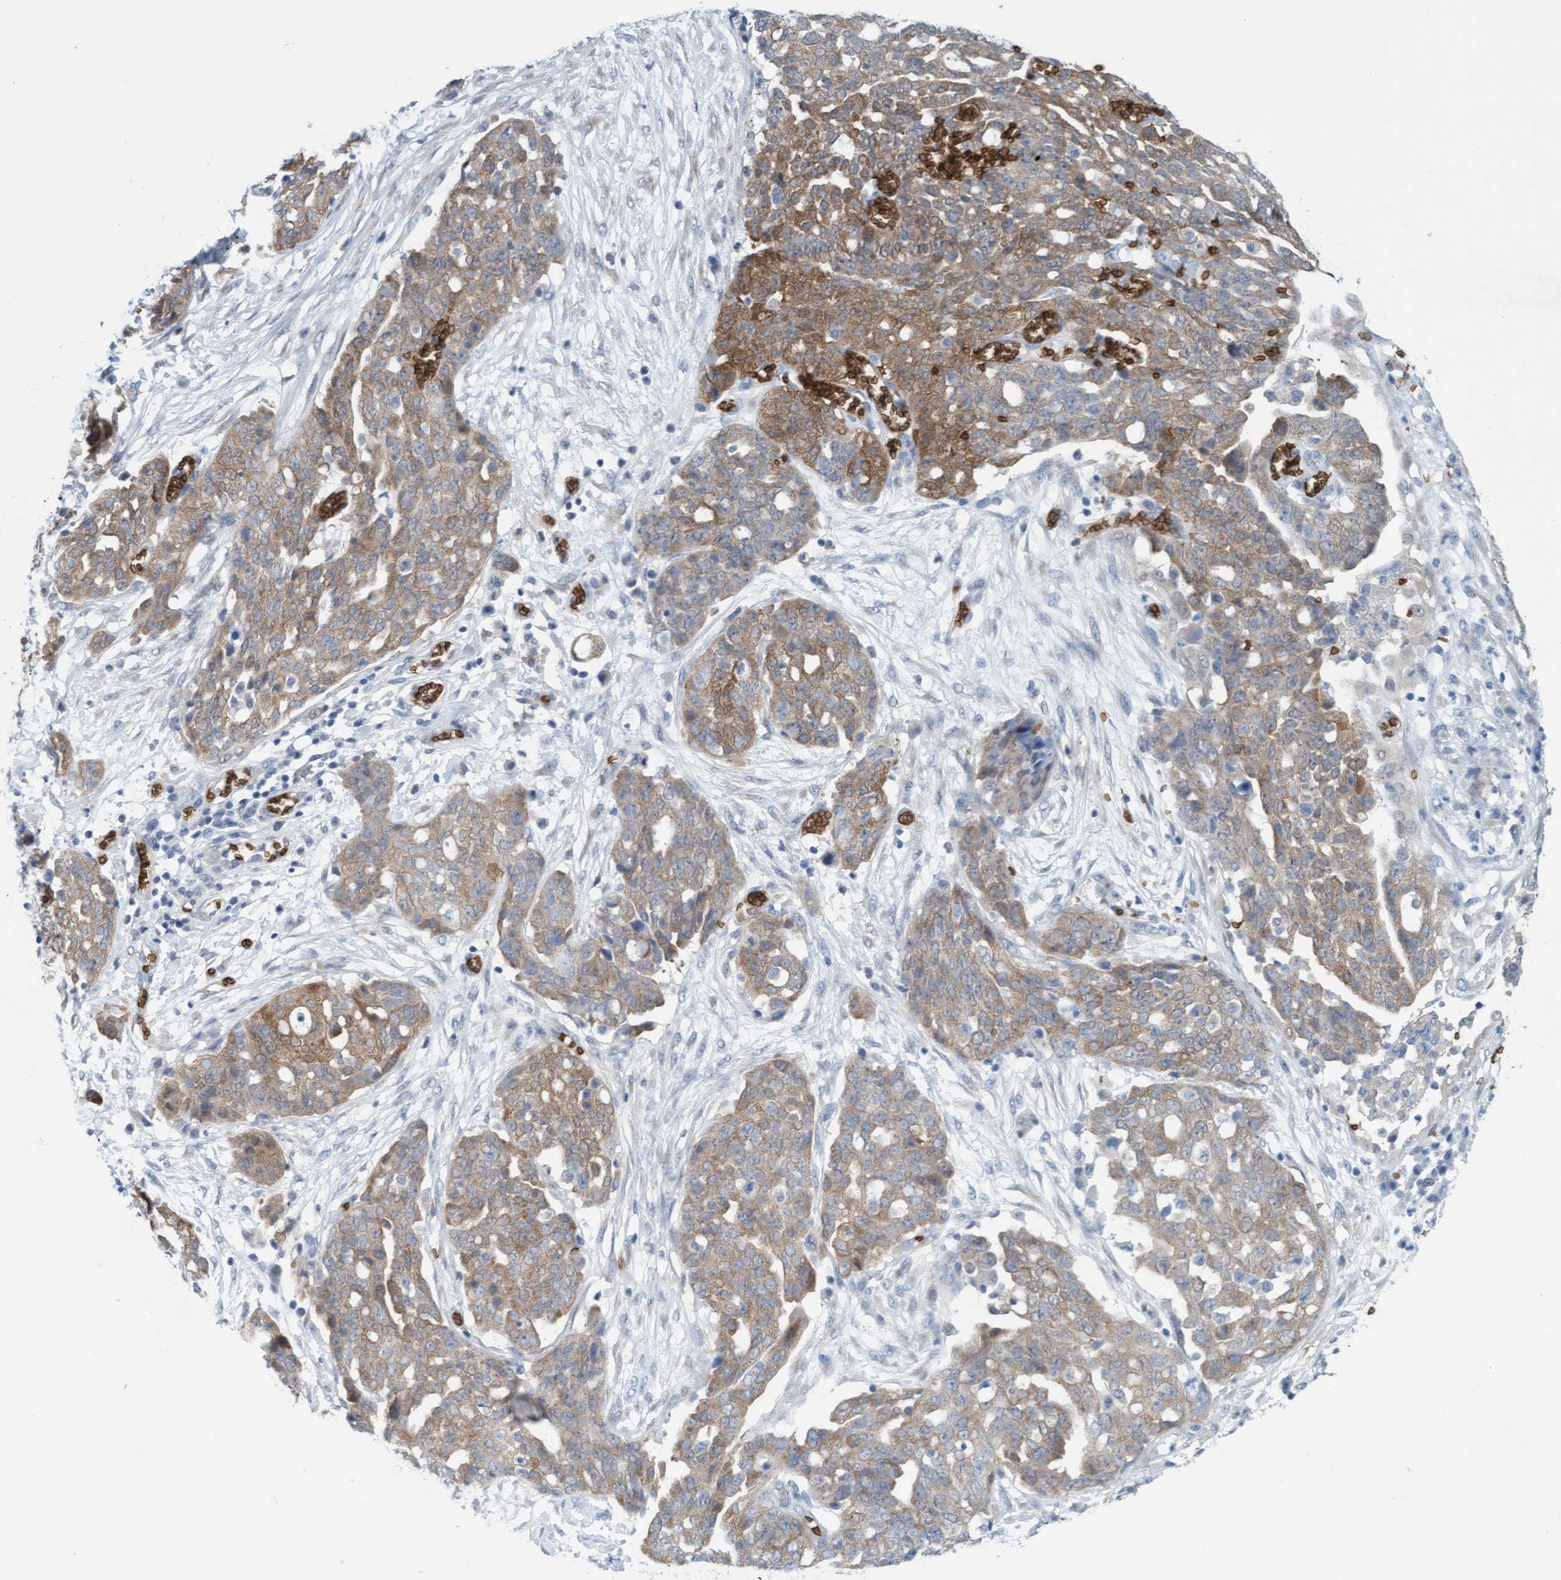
{"staining": {"intensity": "weak", "quantity": ">75%", "location": "cytoplasmic/membranous"}, "tissue": "ovarian cancer", "cell_type": "Tumor cells", "image_type": "cancer", "snomed": [{"axis": "morphology", "description": "Cystadenocarcinoma, serous, NOS"}, {"axis": "topography", "description": "Soft tissue"}, {"axis": "topography", "description": "Ovary"}], "caption": "DAB (3,3'-diaminobenzidine) immunohistochemical staining of human ovarian cancer (serous cystadenocarcinoma) shows weak cytoplasmic/membranous protein staining in about >75% of tumor cells. (brown staining indicates protein expression, while blue staining denotes nuclei).", "gene": "SPEM2", "patient": {"sex": "female", "age": 57}}